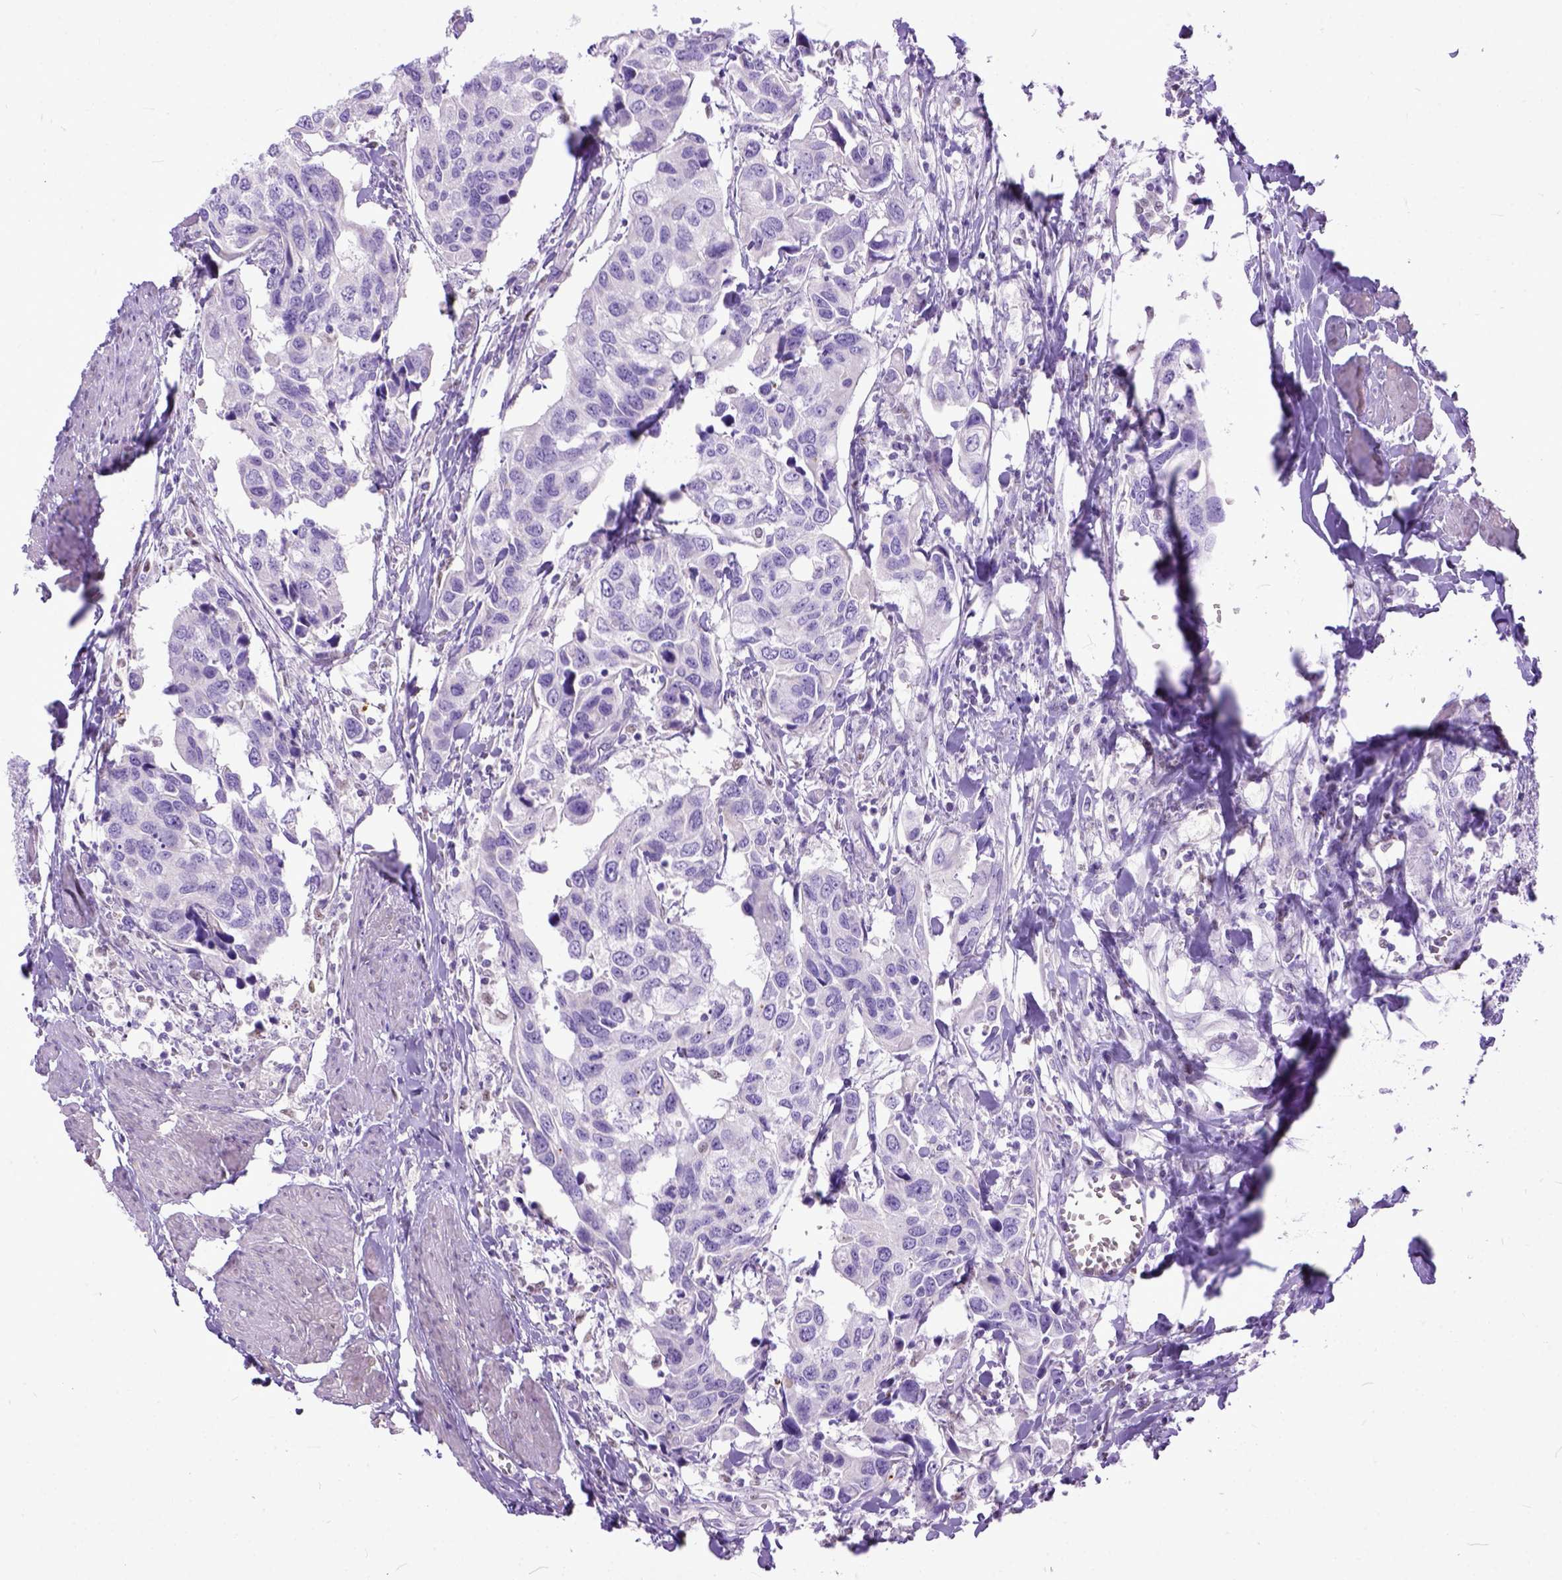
{"staining": {"intensity": "negative", "quantity": "none", "location": "none"}, "tissue": "urothelial cancer", "cell_type": "Tumor cells", "image_type": "cancer", "snomed": [{"axis": "morphology", "description": "Urothelial carcinoma, High grade"}, {"axis": "topography", "description": "Urinary bladder"}], "caption": "Immunohistochemistry (IHC) of human urothelial cancer shows no staining in tumor cells.", "gene": "CRB1", "patient": {"sex": "male", "age": 60}}